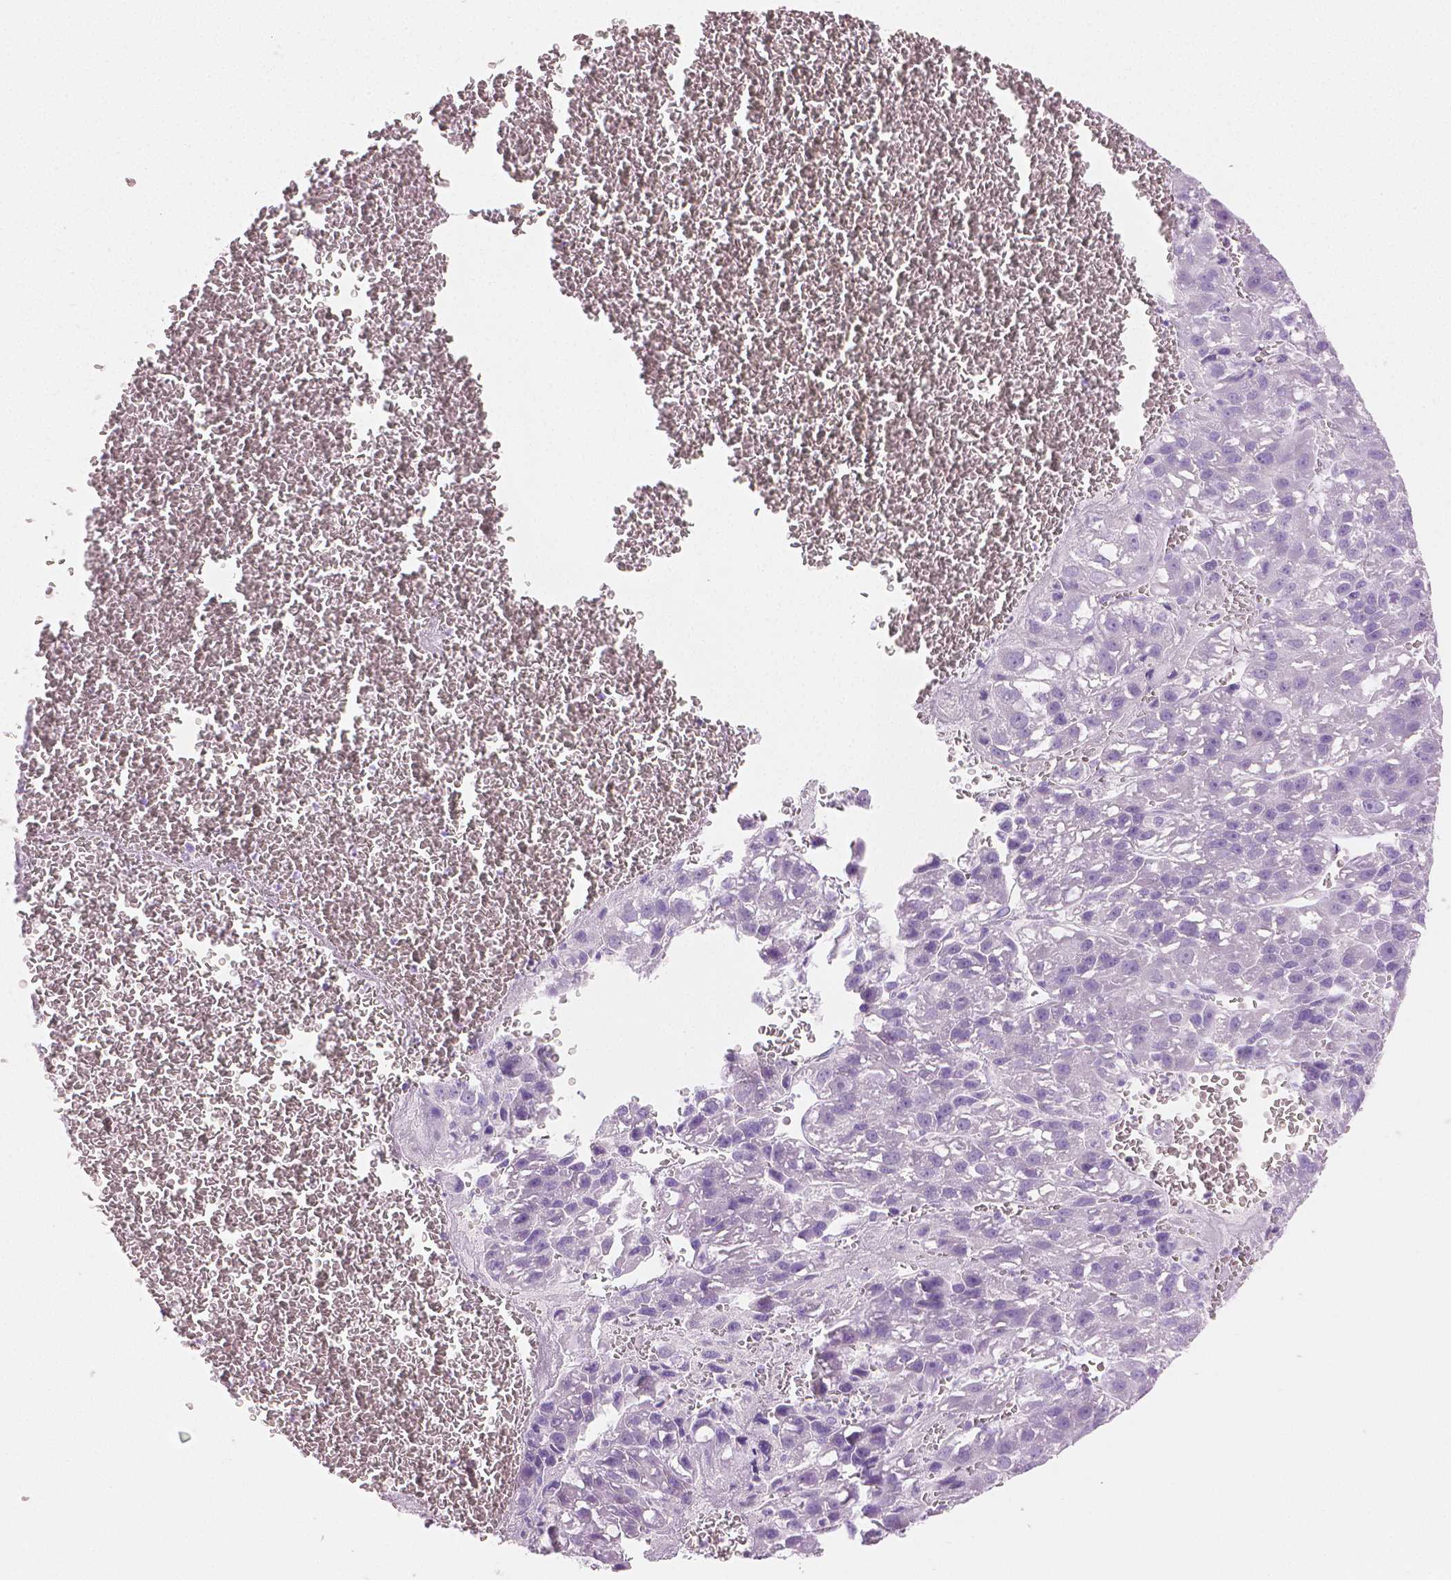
{"staining": {"intensity": "negative", "quantity": "none", "location": "none"}, "tissue": "liver cancer", "cell_type": "Tumor cells", "image_type": "cancer", "snomed": [{"axis": "morphology", "description": "Carcinoma, Hepatocellular, NOS"}, {"axis": "topography", "description": "Liver"}], "caption": "DAB immunohistochemical staining of liver cancer (hepatocellular carcinoma) shows no significant positivity in tumor cells.", "gene": "PLIN4", "patient": {"sex": "female", "age": 70}}